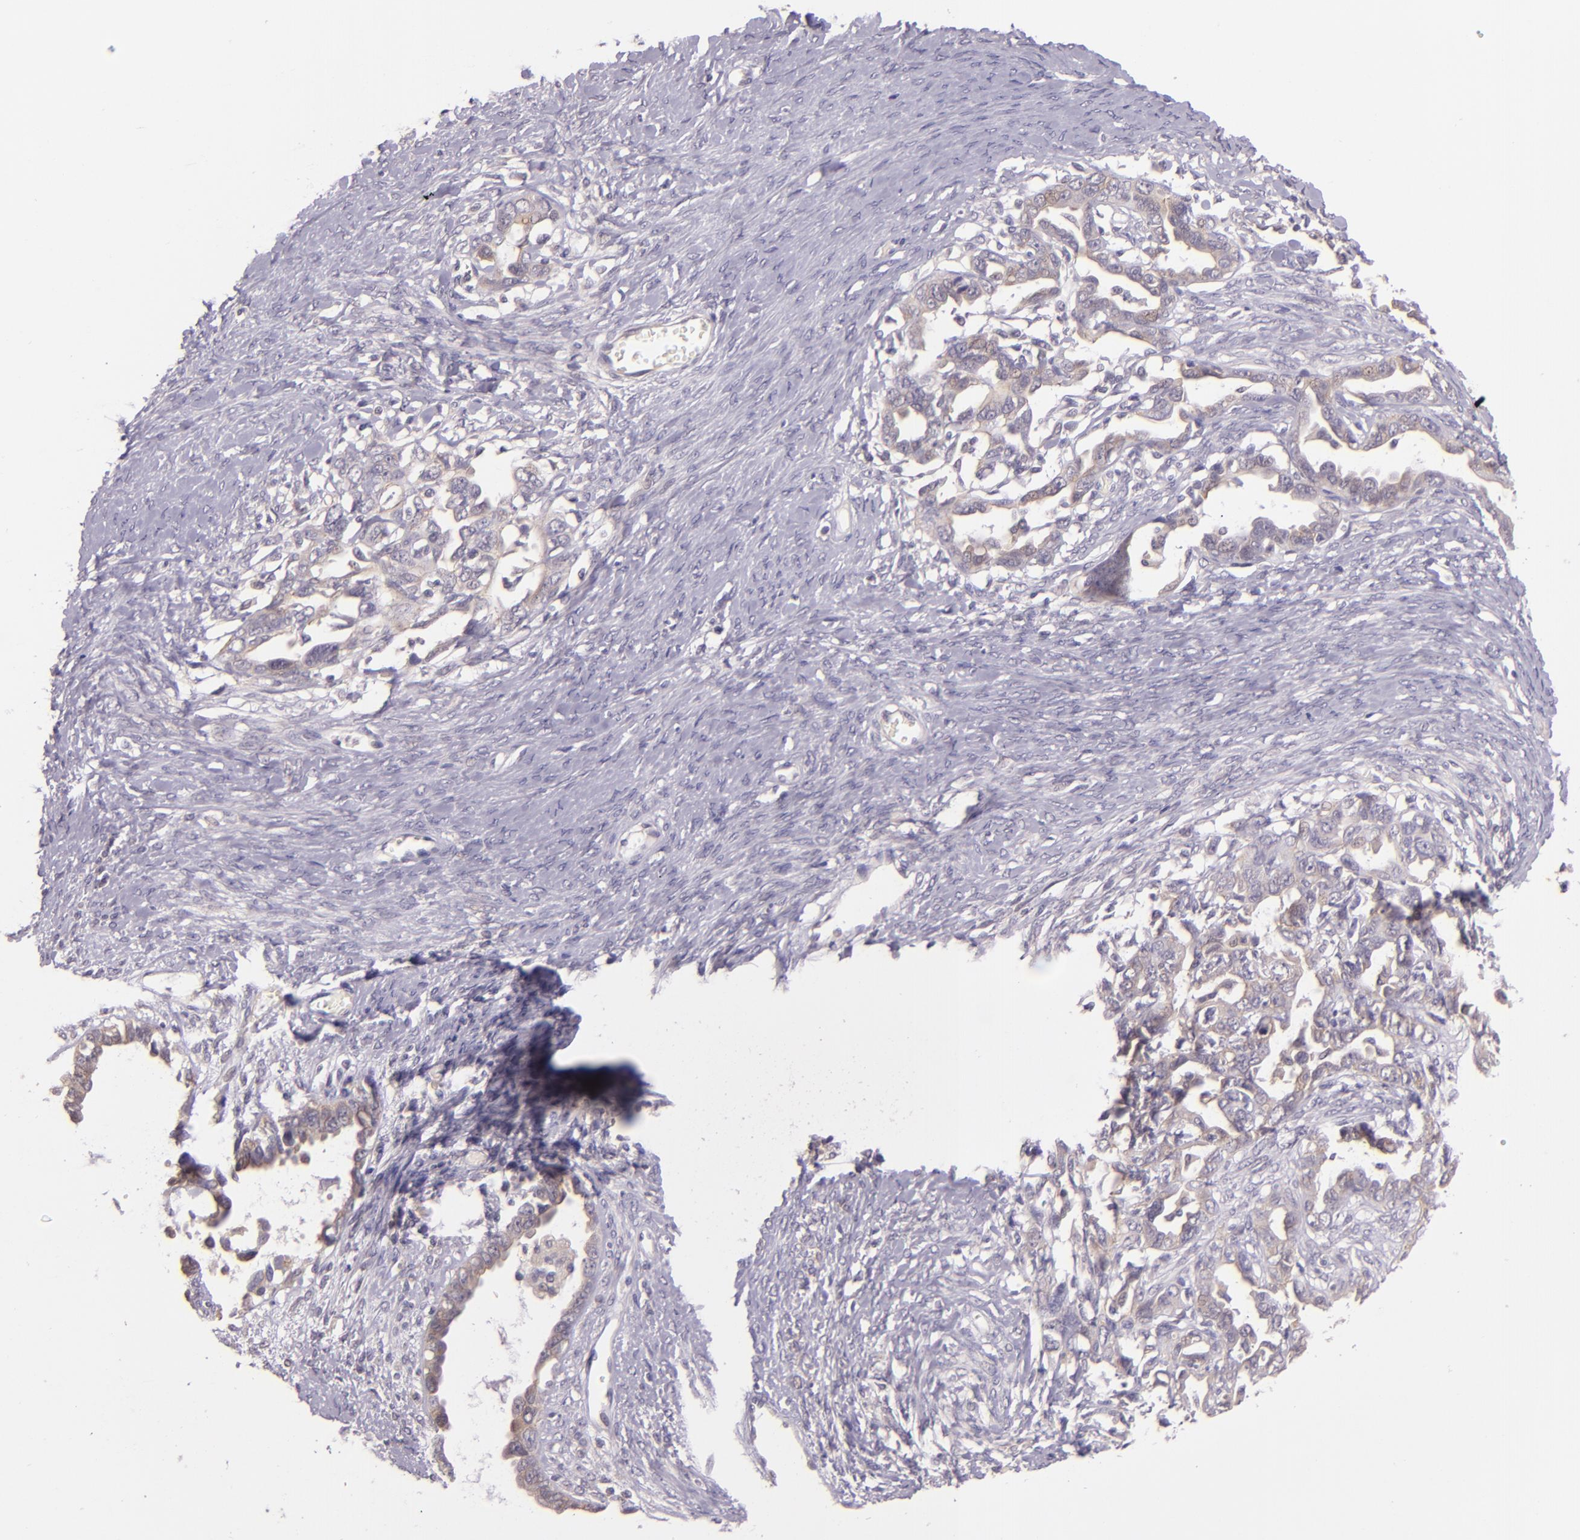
{"staining": {"intensity": "weak", "quantity": "25%-75%", "location": "cytoplasmic/membranous"}, "tissue": "ovarian cancer", "cell_type": "Tumor cells", "image_type": "cancer", "snomed": [{"axis": "morphology", "description": "Cystadenocarcinoma, serous, NOS"}, {"axis": "topography", "description": "Ovary"}], "caption": "Immunohistochemistry (IHC) of human ovarian cancer exhibits low levels of weak cytoplasmic/membranous expression in about 25%-75% of tumor cells. Using DAB (brown) and hematoxylin (blue) stains, captured at high magnification using brightfield microscopy.", "gene": "ARMH4", "patient": {"sex": "female", "age": 69}}